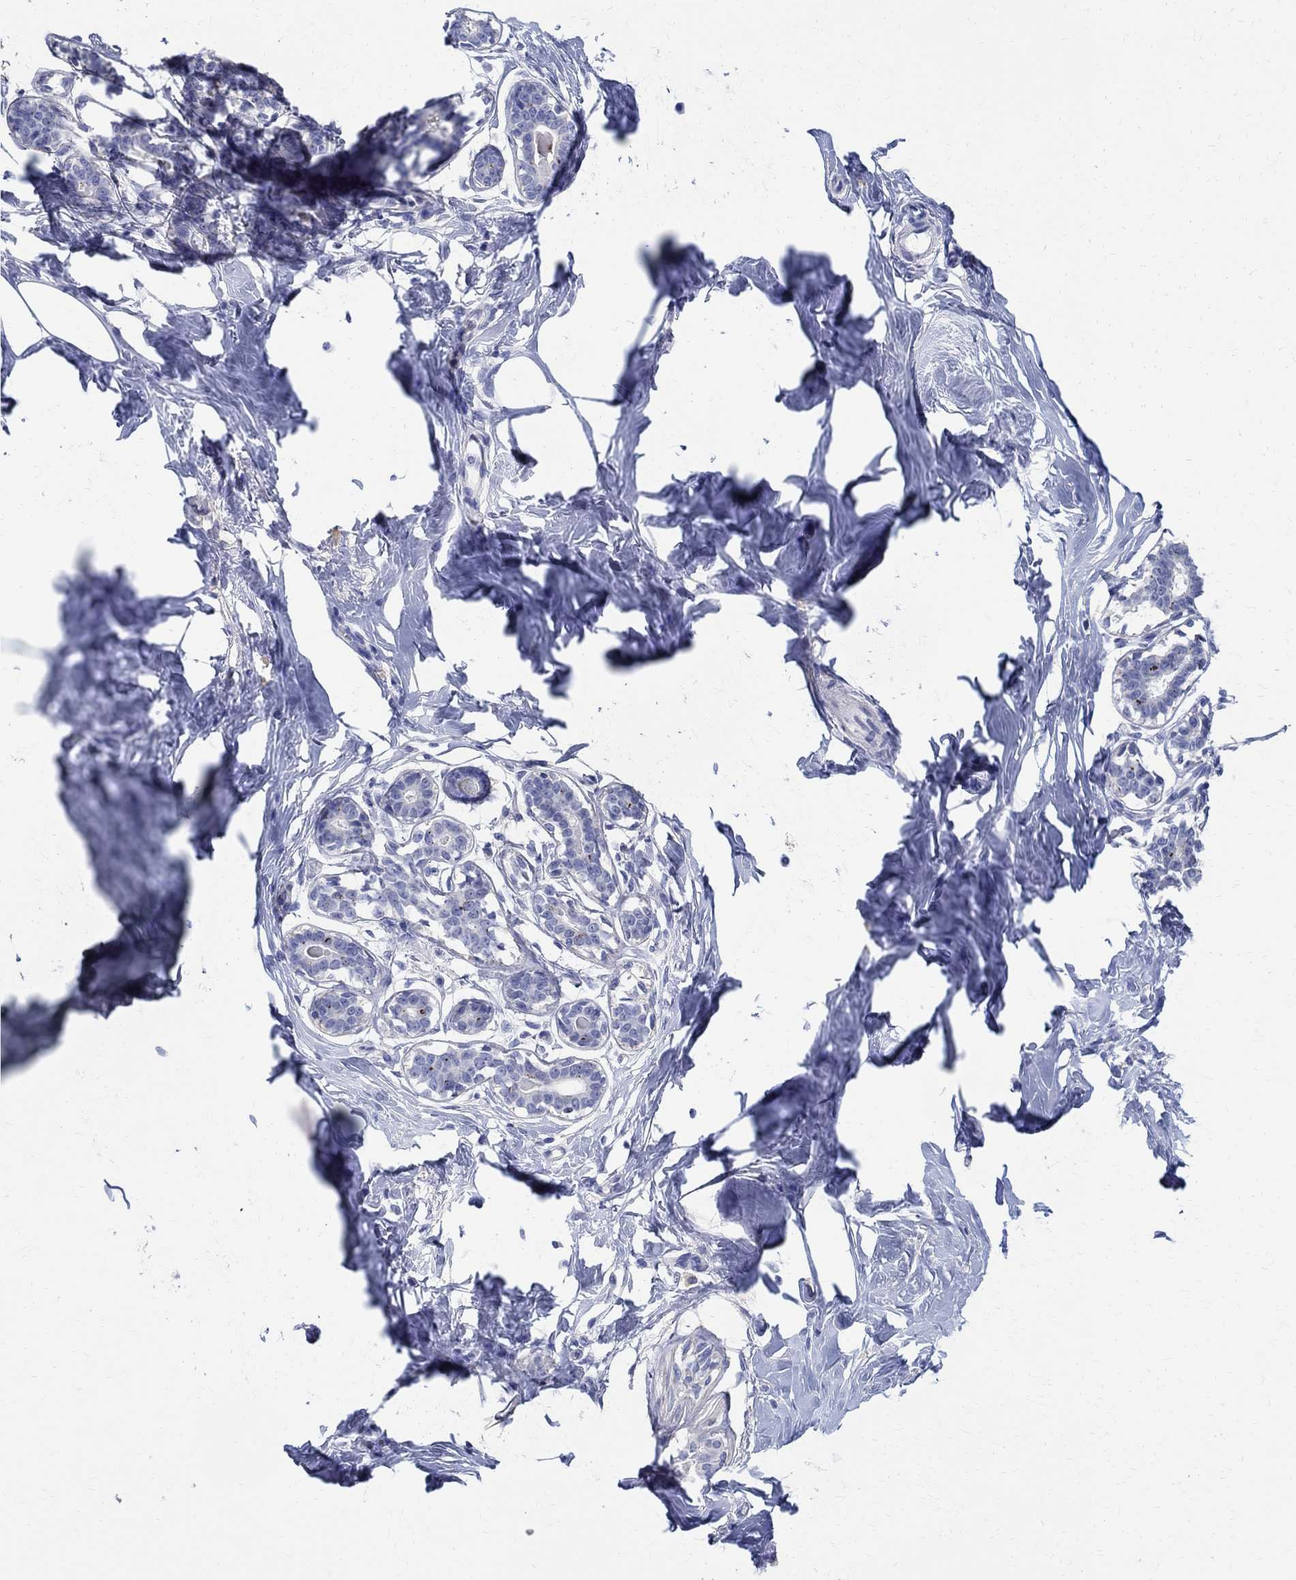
{"staining": {"intensity": "negative", "quantity": "none", "location": "none"}, "tissue": "breast", "cell_type": "Adipocytes", "image_type": "normal", "snomed": [{"axis": "morphology", "description": "Normal tissue, NOS"}, {"axis": "morphology", "description": "Lobular carcinoma, in situ"}, {"axis": "topography", "description": "Breast"}], "caption": "Adipocytes show no significant protein positivity in benign breast. Brightfield microscopy of IHC stained with DAB (brown) and hematoxylin (blue), captured at high magnification.", "gene": "SOX2", "patient": {"sex": "female", "age": 35}}